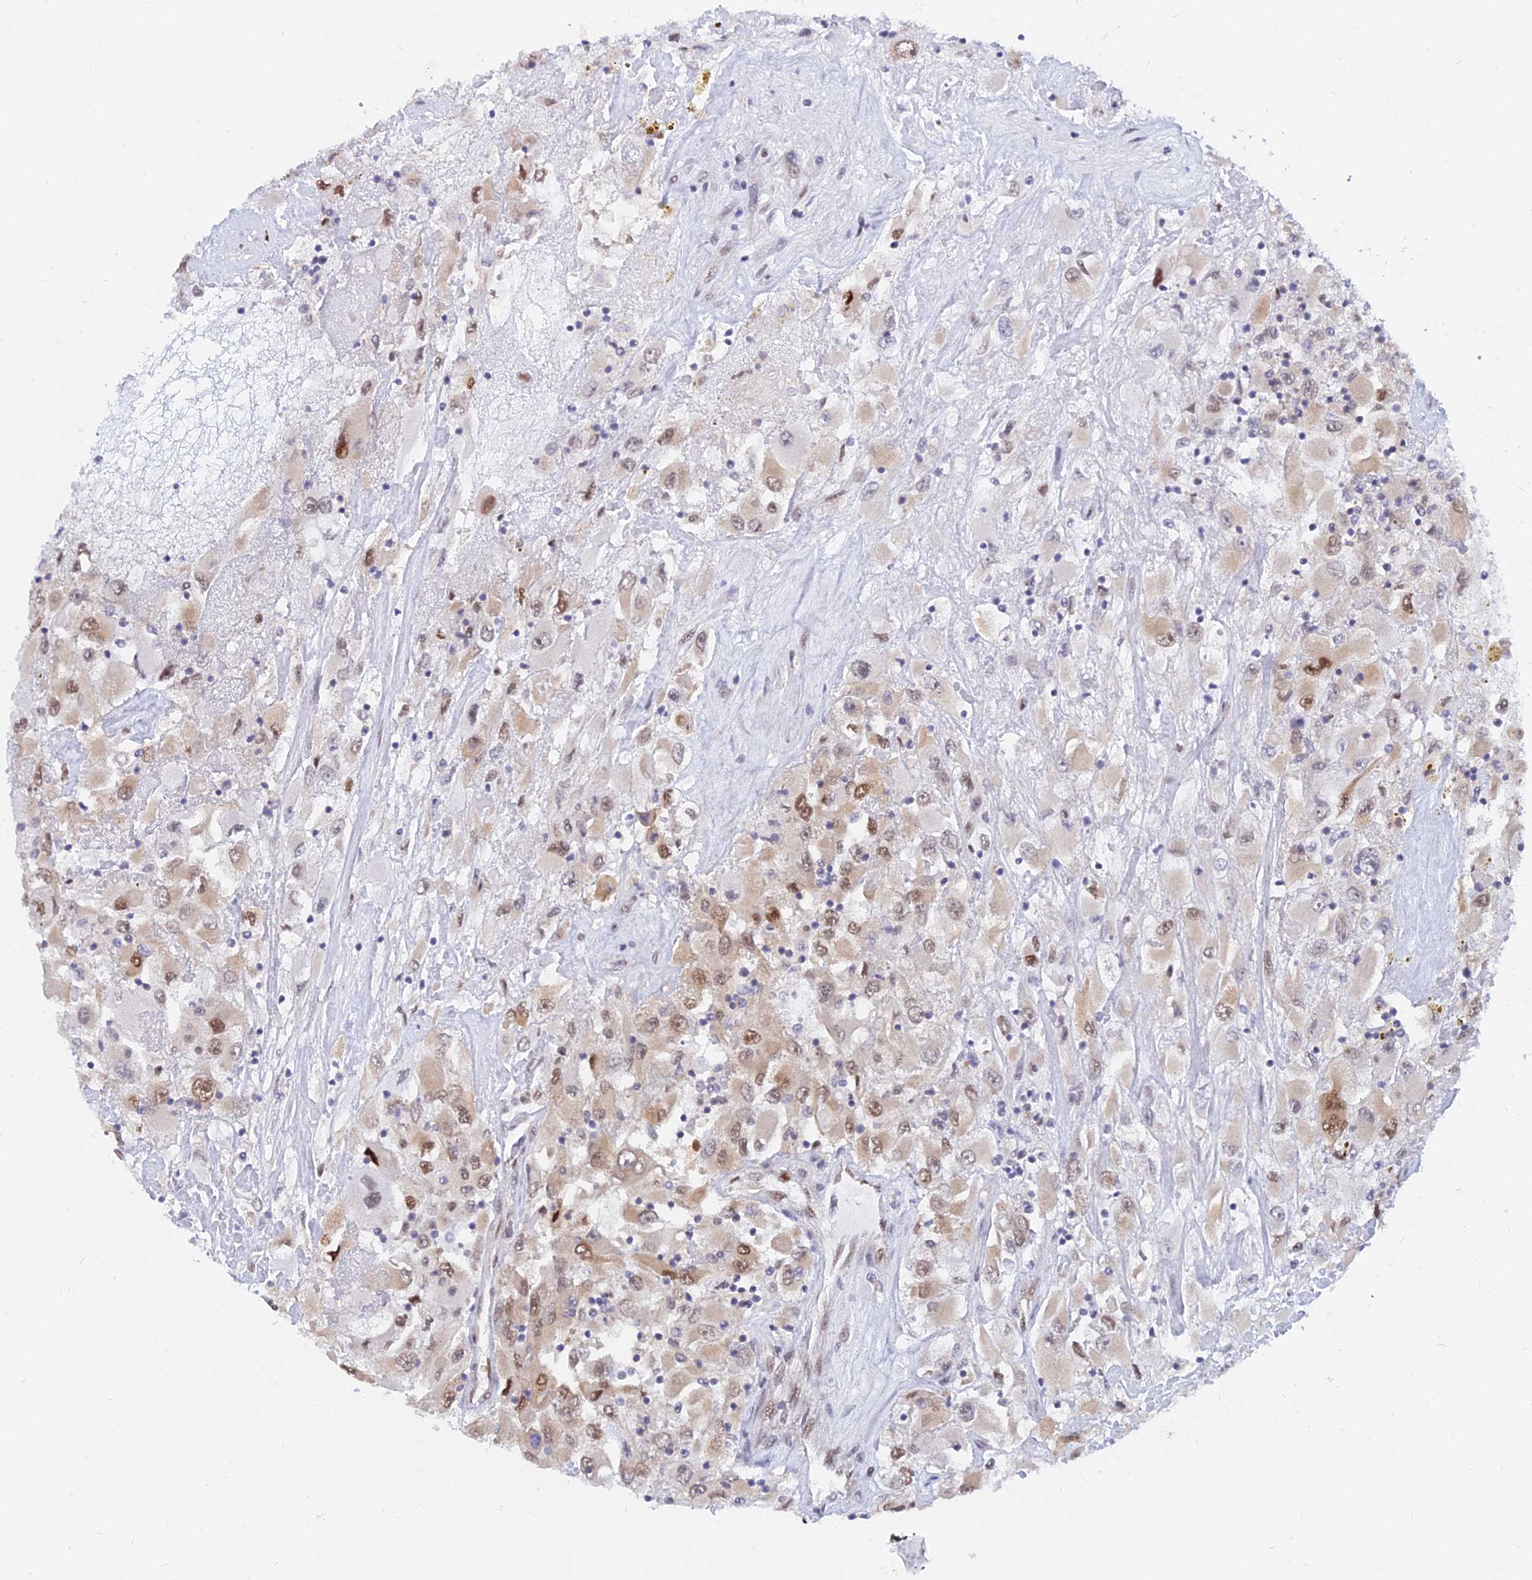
{"staining": {"intensity": "moderate", "quantity": "25%-75%", "location": "nuclear"}, "tissue": "renal cancer", "cell_type": "Tumor cells", "image_type": "cancer", "snomed": [{"axis": "morphology", "description": "Adenocarcinoma, NOS"}, {"axis": "topography", "description": "Kidney"}], "caption": "A photomicrograph showing moderate nuclear expression in approximately 25%-75% of tumor cells in renal adenocarcinoma, as visualized by brown immunohistochemical staining.", "gene": "DPY30", "patient": {"sex": "female", "age": 52}}